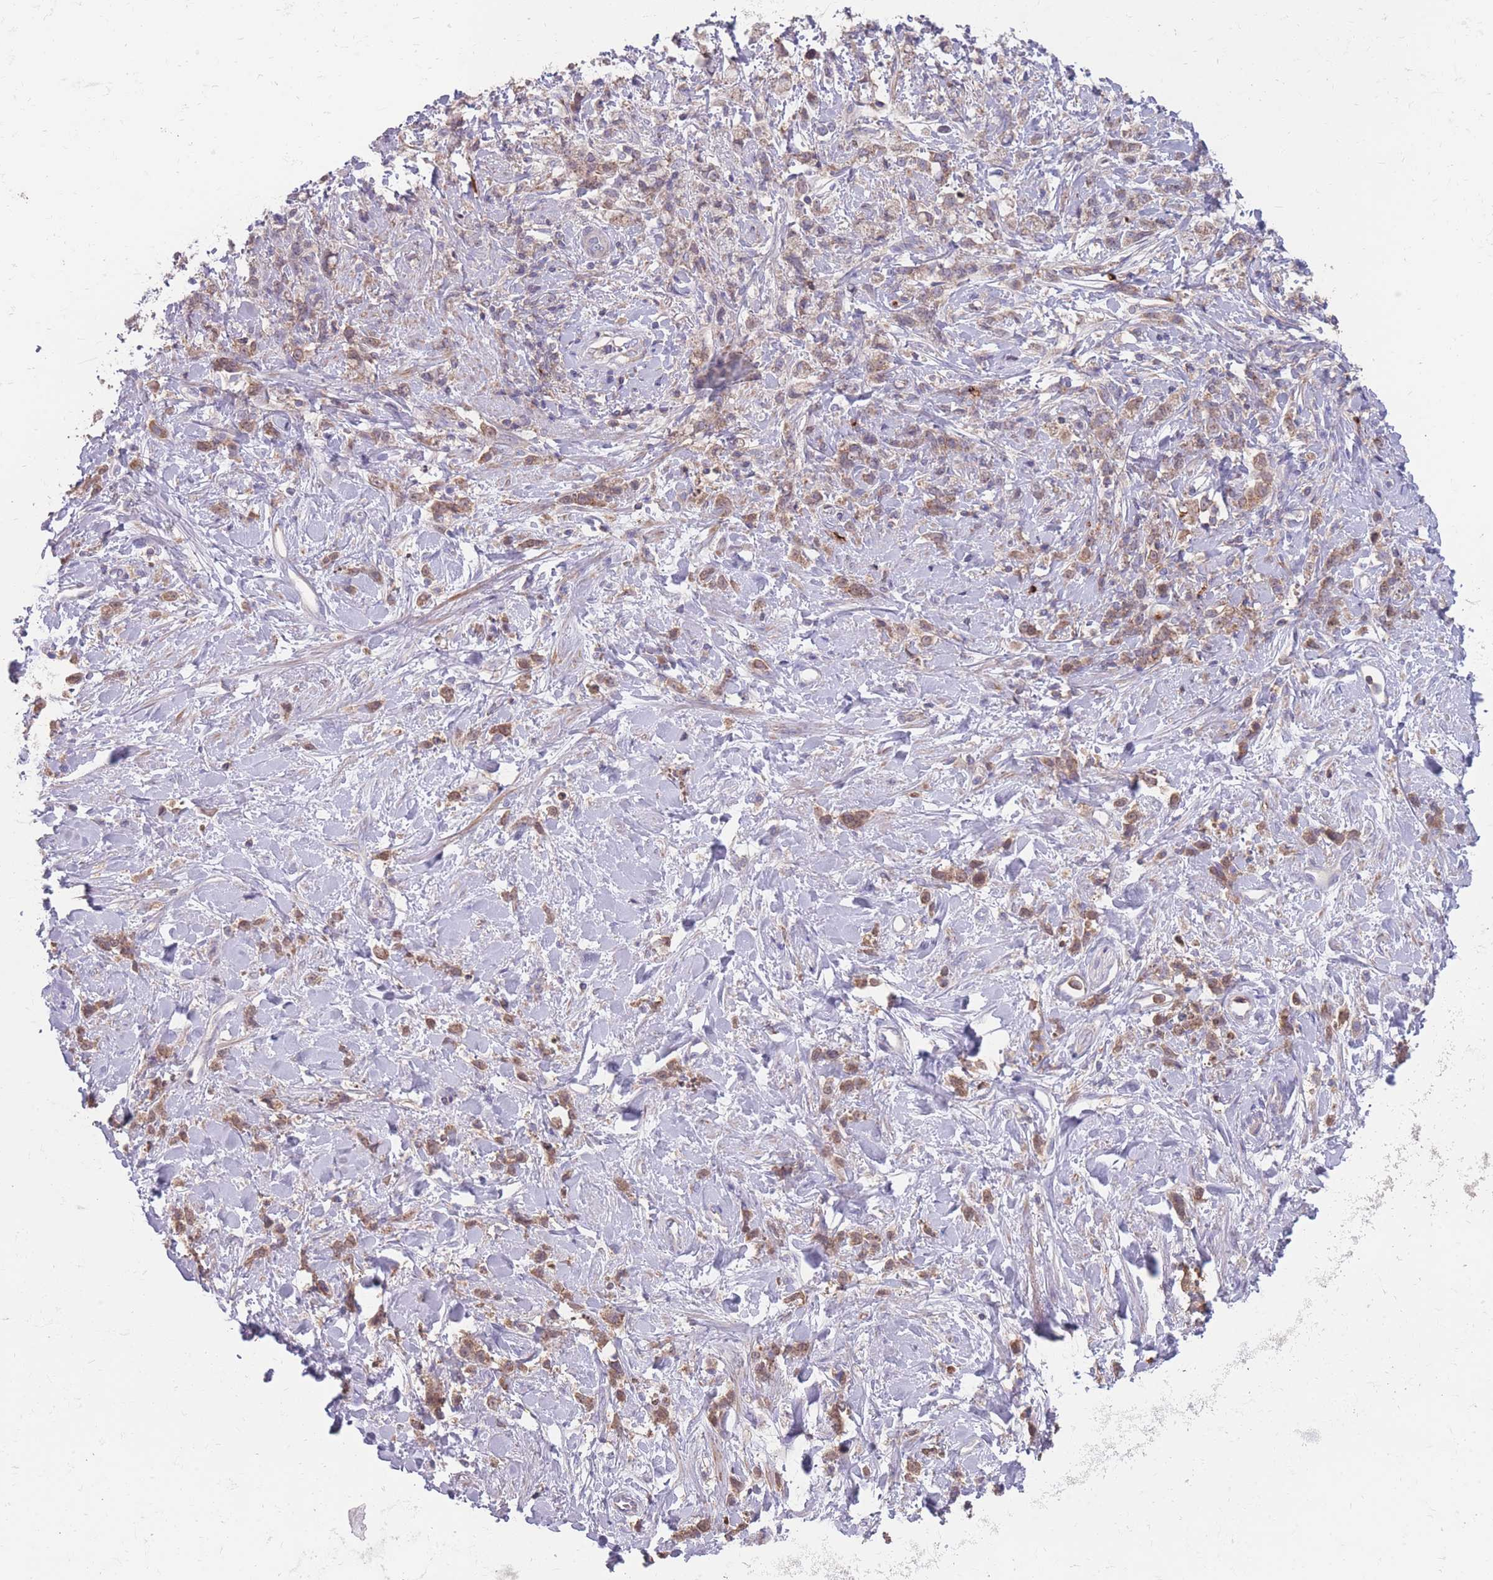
{"staining": {"intensity": "moderate", "quantity": "<25%", "location": "cytoplasmic/membranous"}, "tissue": "stomach cancer", "cell_type": "Tumor cells", "image_type": "cancer", "snomed": [{"axis": "morphology", "description": "Adenocarcinoma, NOS"}, {"axis": "topography", "description": "Stomach"}], "caption": "DAB (3,3'-diaminobenzidine) immunohistochemical staining of stomach cancer reveals moderate cytoplasmic/membranous protein staining in about <25% of tumor cells.", "gene": "CD33", "patient": {"sex": "female", "age": 60}}